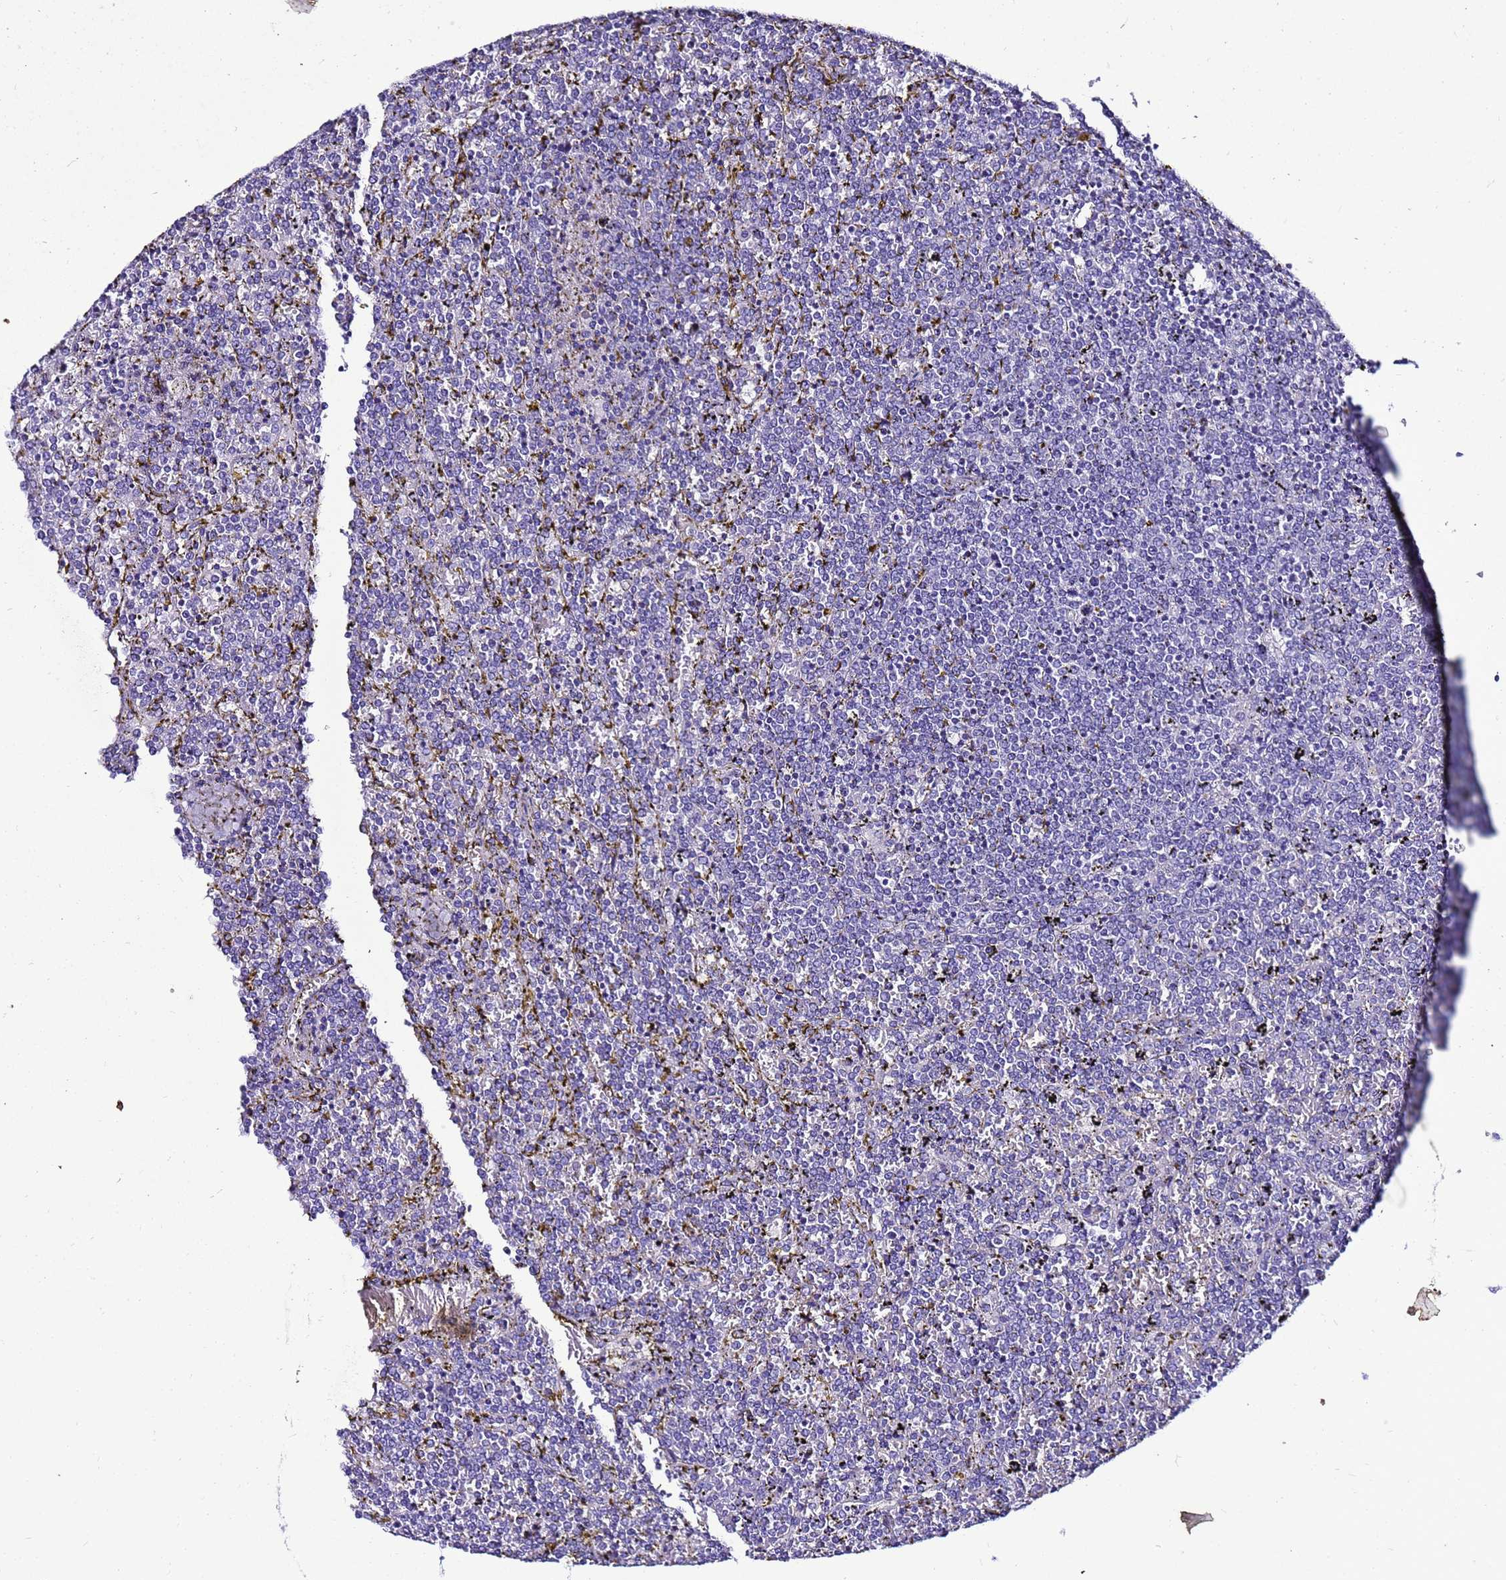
{"staining": {"intensity": "negative", "quantity": "none", "location": "none"}, "tissue": "lymphoma", "cell_type": "Tumor cells", "image_type": "cancer", "snomed": [{"axis": "morphology", "description": "Malignant lymphoma, non-Hodgkin's type, Low grade"}, {"axis": "topography", "description": "Spleen"}], "caption": "Protein analysis of lymphoma displays no significant expression in tumor cells. (Stains: DAB immunohistochemistry with hematoxylin counter stain, Microscopy: brightfield microscopy at high magnification).", "gene": "FAM166B", "patient": {"sex": "female", "age": 19}}